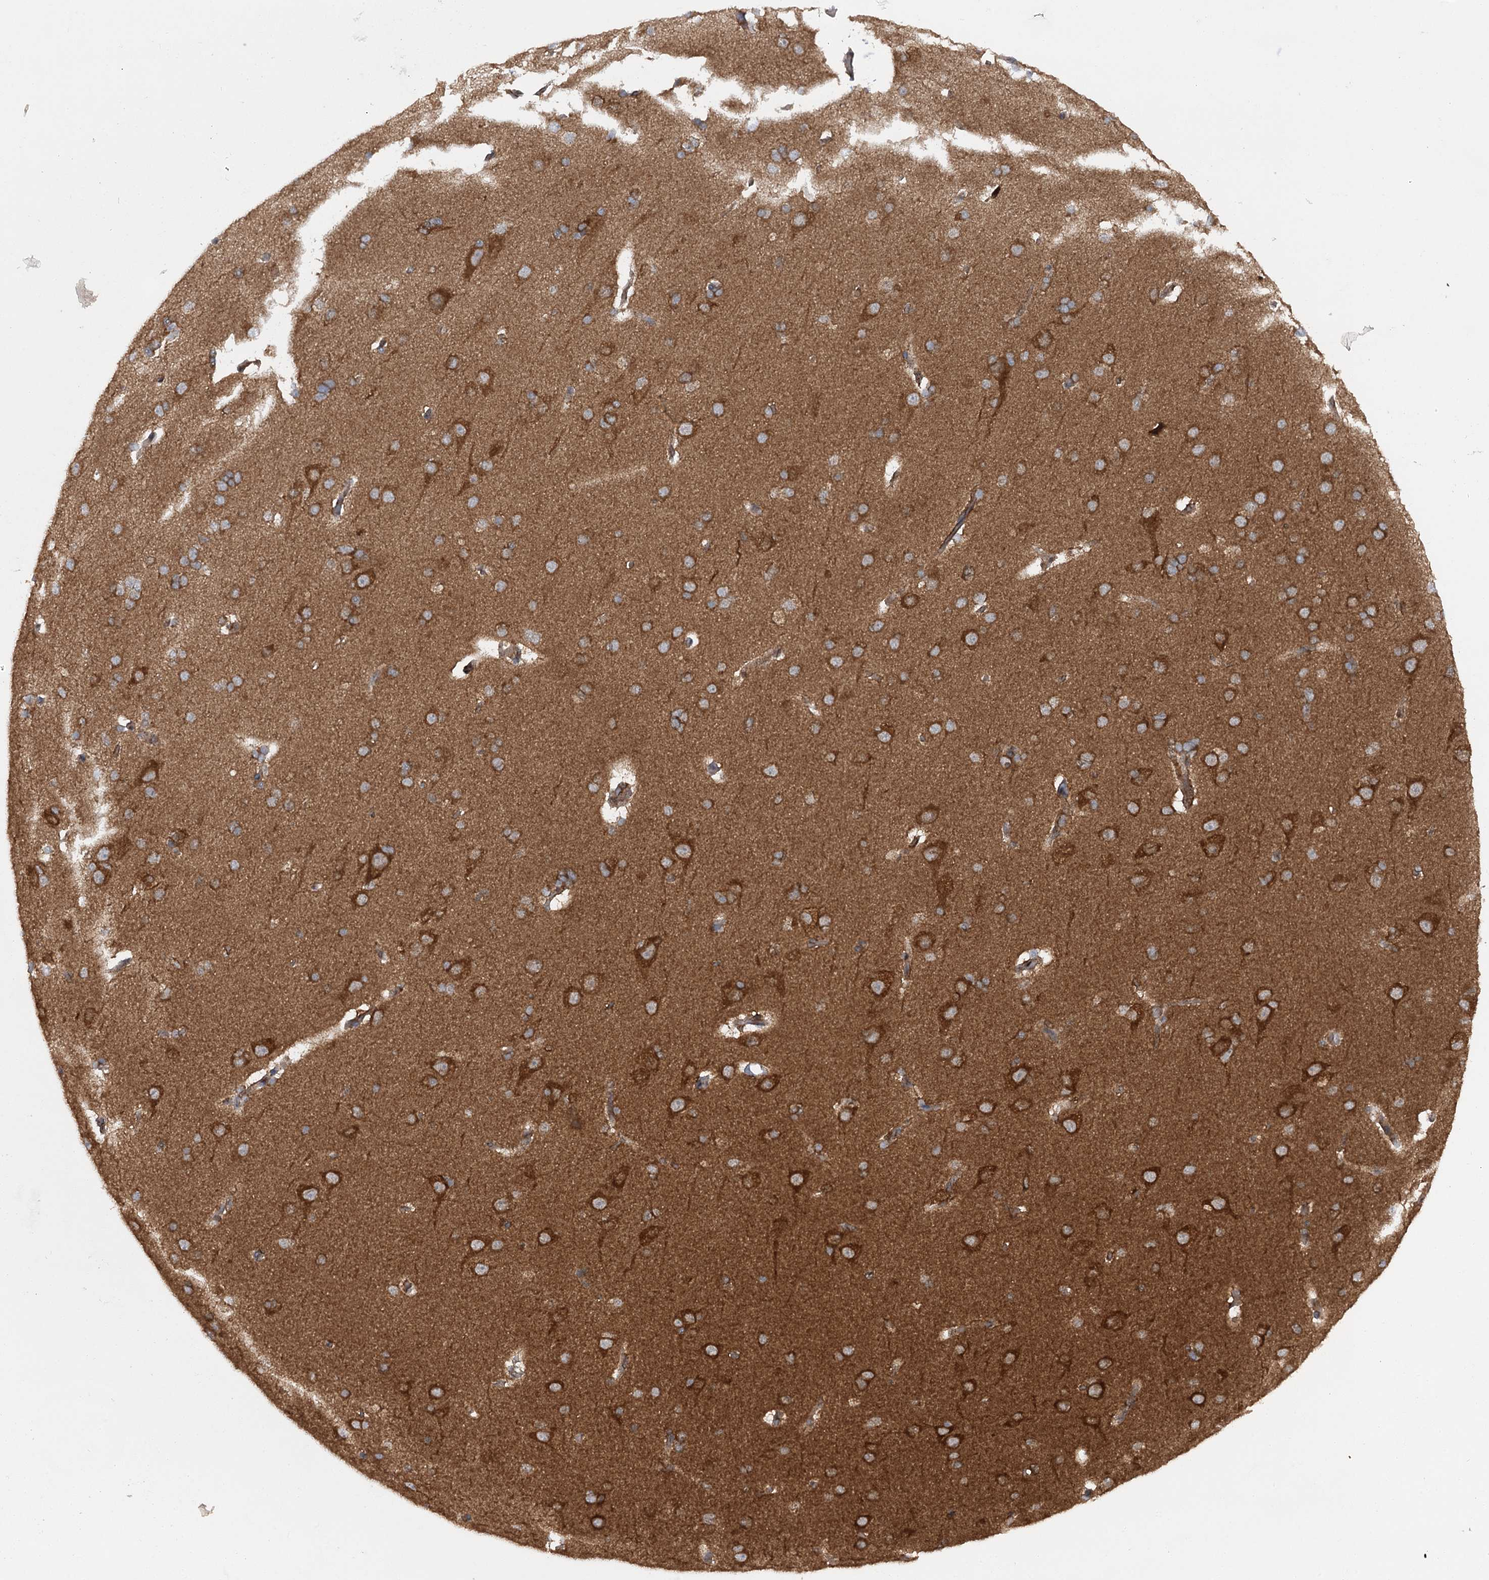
{"staining": {"intensity": "moderate", "quantity": "25%-75%", "location": "cytoplasmic/membranous,nuclear"}, "tissue": "cerebral cortex", "cell_type": "Endothelial cells", "image_type": "normal", "snomed": [{"axis": "morphology", "description": "Normal tissue, NOS"}, {"axis": "topography", "description": "Cerebral cortex"}], "caption": "IHC (DAB (3,3'-diaminobenzidine)) staining of unremarkable human cerebral cortex reveals moderate cytoplasmic/membranous,nuclear protein staining in approximately 25%-75% of endothelial cells. (IHC, brightfield microscopy, high magnification).", "gene": "C12orf4", "patient": {"sex": "male", "age": 62}}